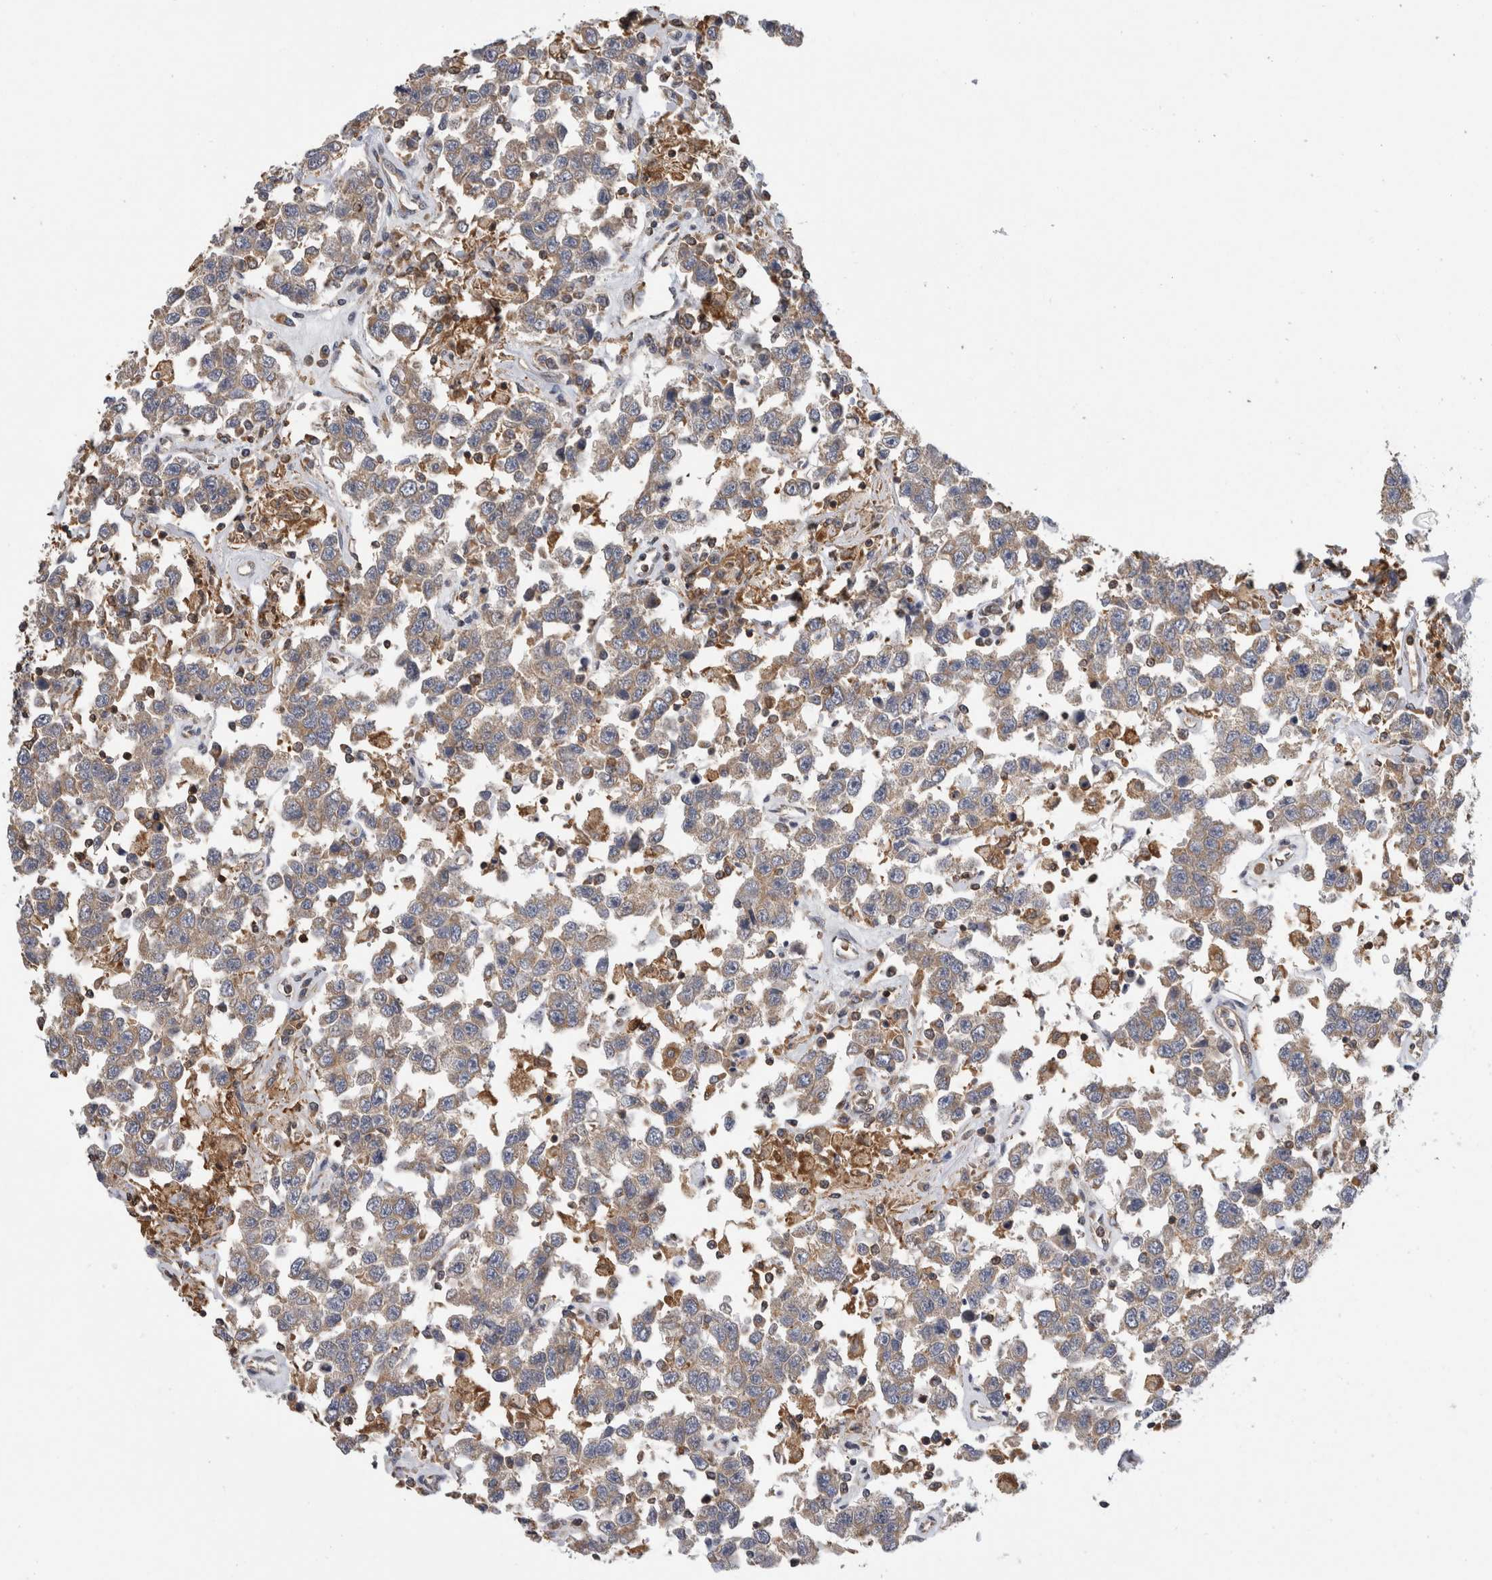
{"staining": {"intensity": "weak", "quantity": ">75%", "location": "cytoplasmic/membranous"}, "tissue": "testis cancer", "cell_type": "Tumor cells", "image_type": "cancer", "snomed": [{"axis": "morphology", "description": "Seminoma, NOS"}, {"axis": "topography", "description": "Testis"}], "caption": "Testis cancer (seminoma) stained for a protein demonstrates weak cytoplasmic/membranous positivity in tumor cells. The staining was performed using DAB (3,3'-diaminobenzidine) to visualize the protein expression in brown, while the nuclei were stained in blue with hematoxylin (Magnification: 20x).", "gene": "GRIK2", "patient": {"sex": "male", "age": 41}}